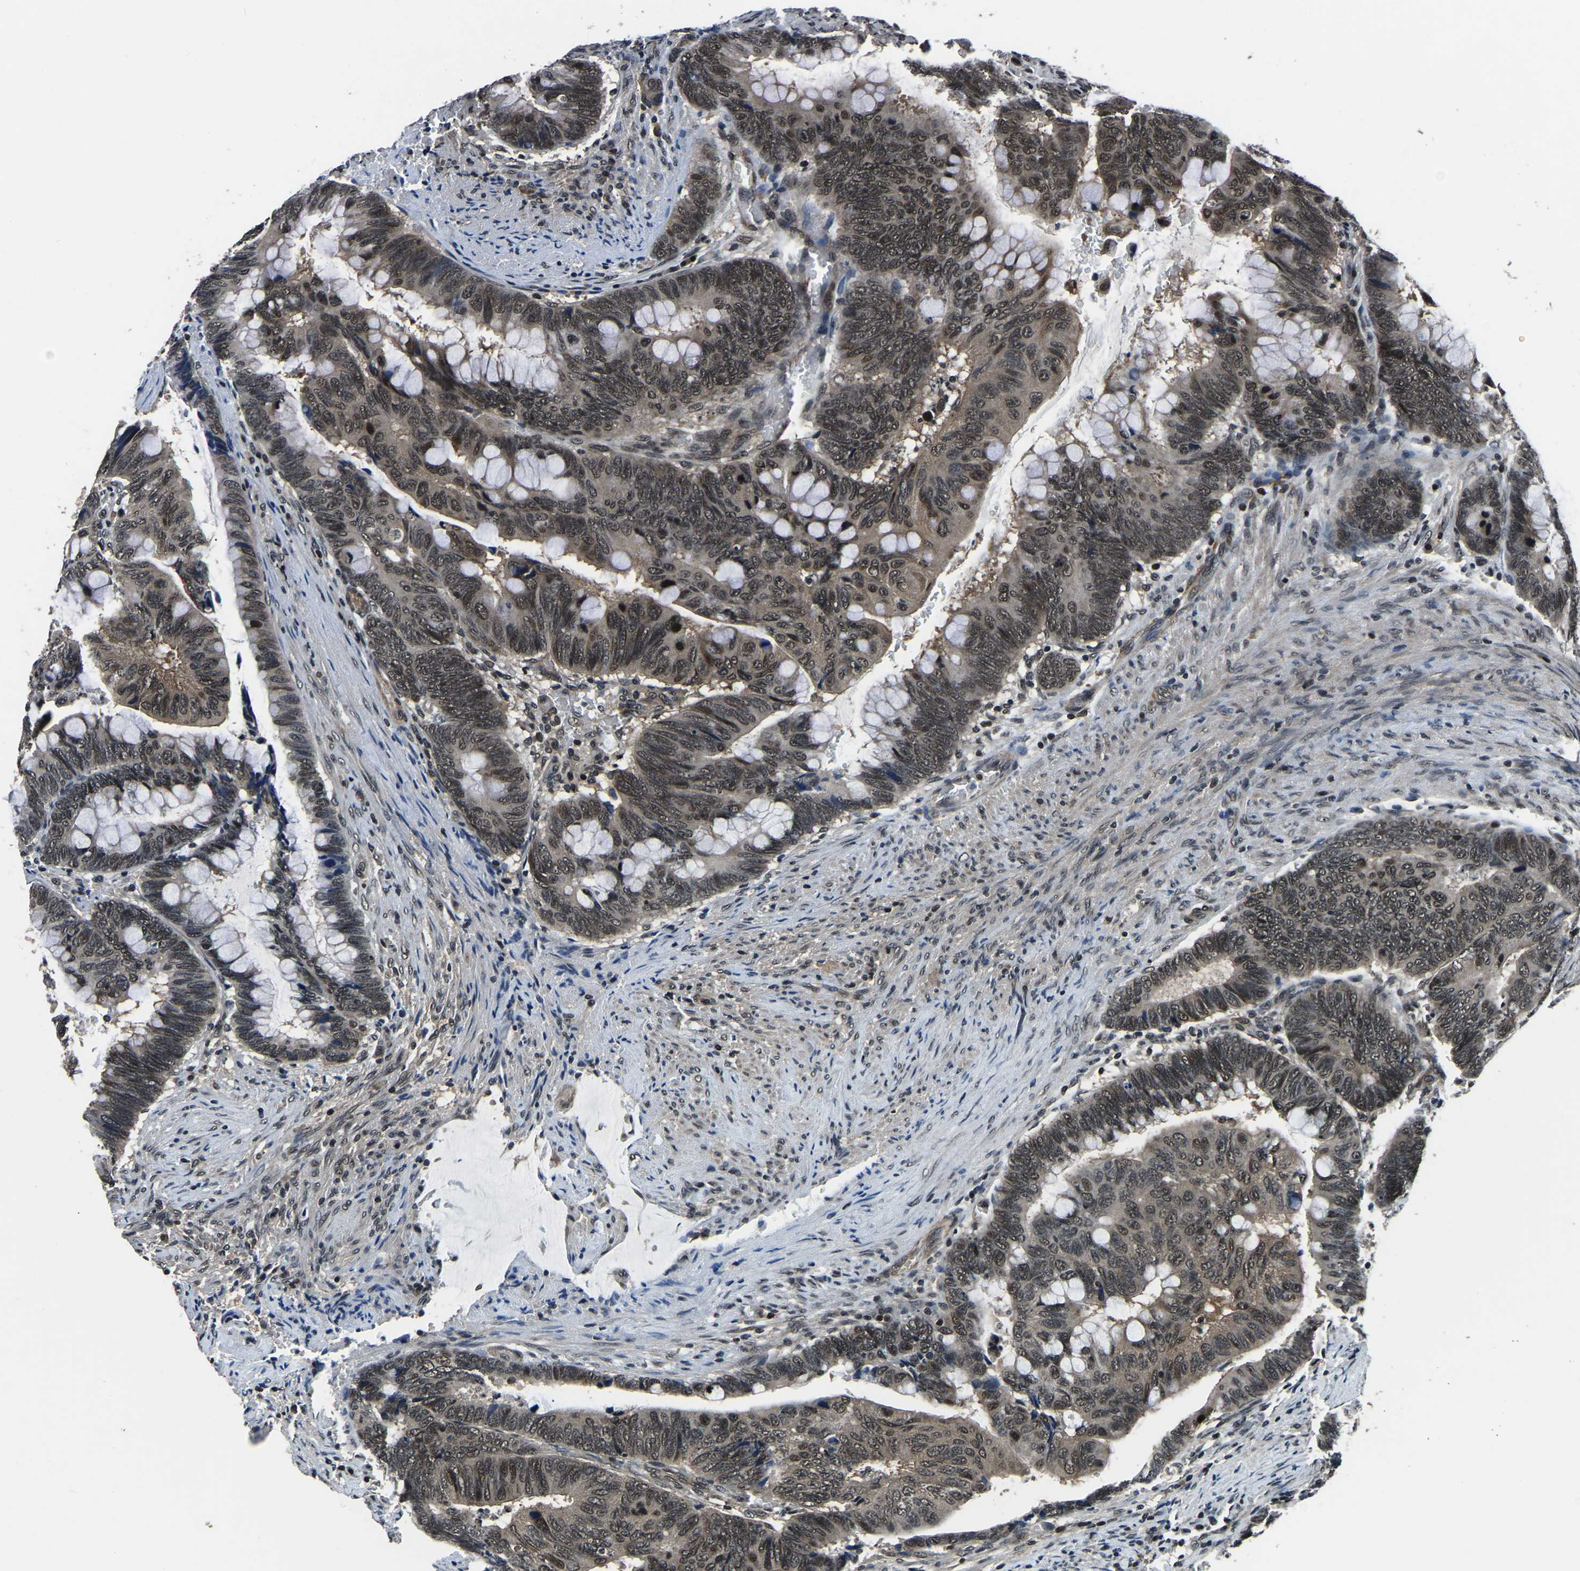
{"staining": {"intensity": "moderate", "quantity": "25%-75%", "location": "cytoplasmic/membranous,nuclear"}, "tissue": "colorectal cancer", "cell_type": "Tumor cells", "image_type": "cancer", "snomed": [{"axis": "morphology", "description": "Normal tissue, NOS"}, {"axis": "morphology", "description": "Adenocarcinoma, NOS"}, {"axis": "topography", "description": "Rectum"}, {"axis": "topography", "description": "Peripheral nerve tissue"}], "caption": "Adenocarcinoma (colorectal) stained with DAB IHC shows medium levels of moderate cytoplasmic/membranous and nuclear positivity in about 25%-75% of tumor cells. The protein of interest is shown in brown color, while the nuclei are stained blue.", "gene": "ANKIB1", "patient": {"sex": "male", "age": 92}}